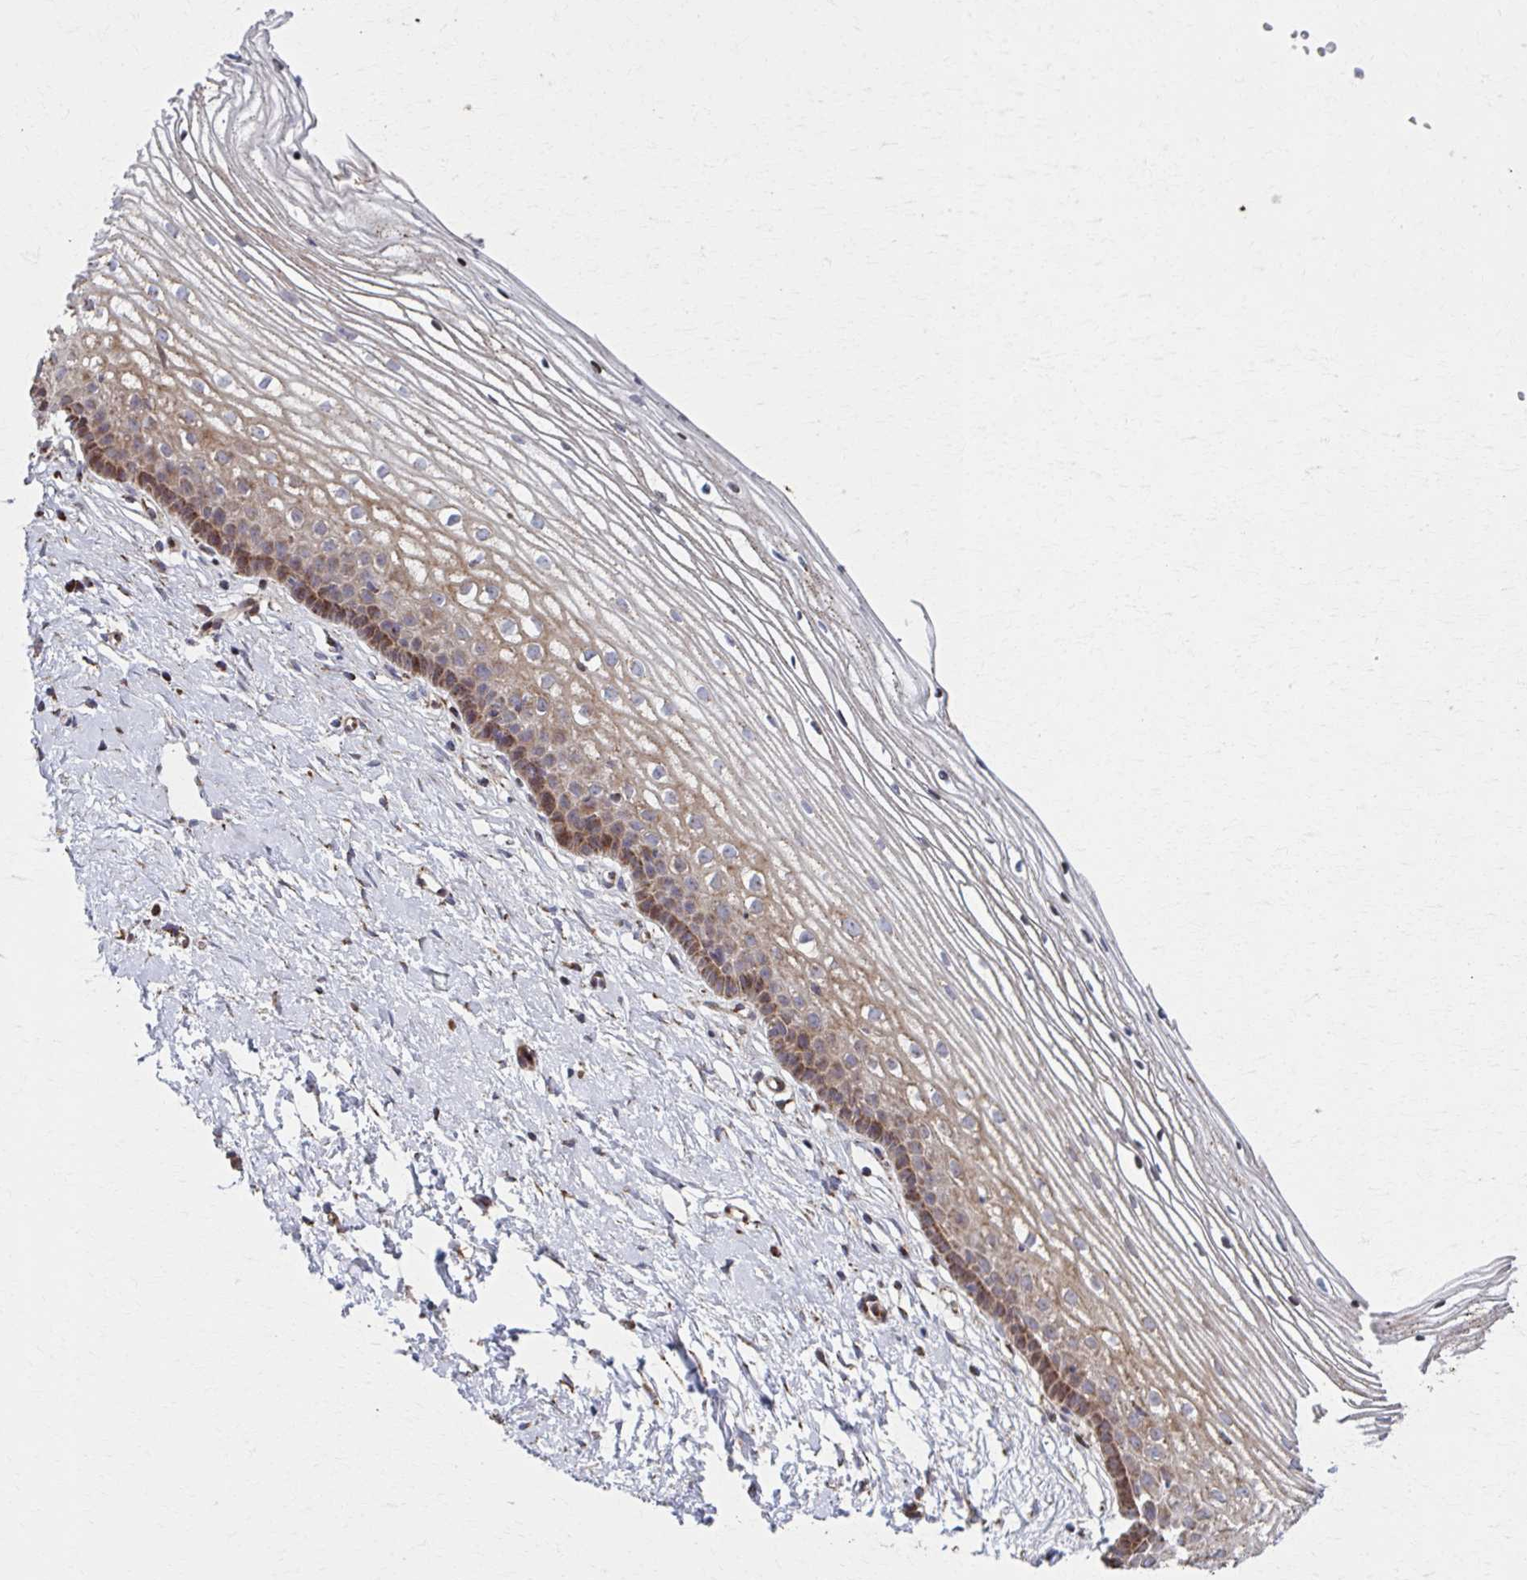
{"staining": {"intensity": "moderate", "quantity": ">75%", "location": "cytoplasmic/membranous"}, "tissue": "cervix", "cell_type": "Glandular cells", "image_type": "normal", "snomed": [{"axis": "morphology", "description": "Normal tissue, NOS"}, {"axis": "topography", "description": "Cervix"}], "caption": "Benign cervix displays moderate cytoplasmic/membranous expression in about >75% of glandular cells.", "gene": "SAT1", "patient": {"sex": "female", "age": 40}}